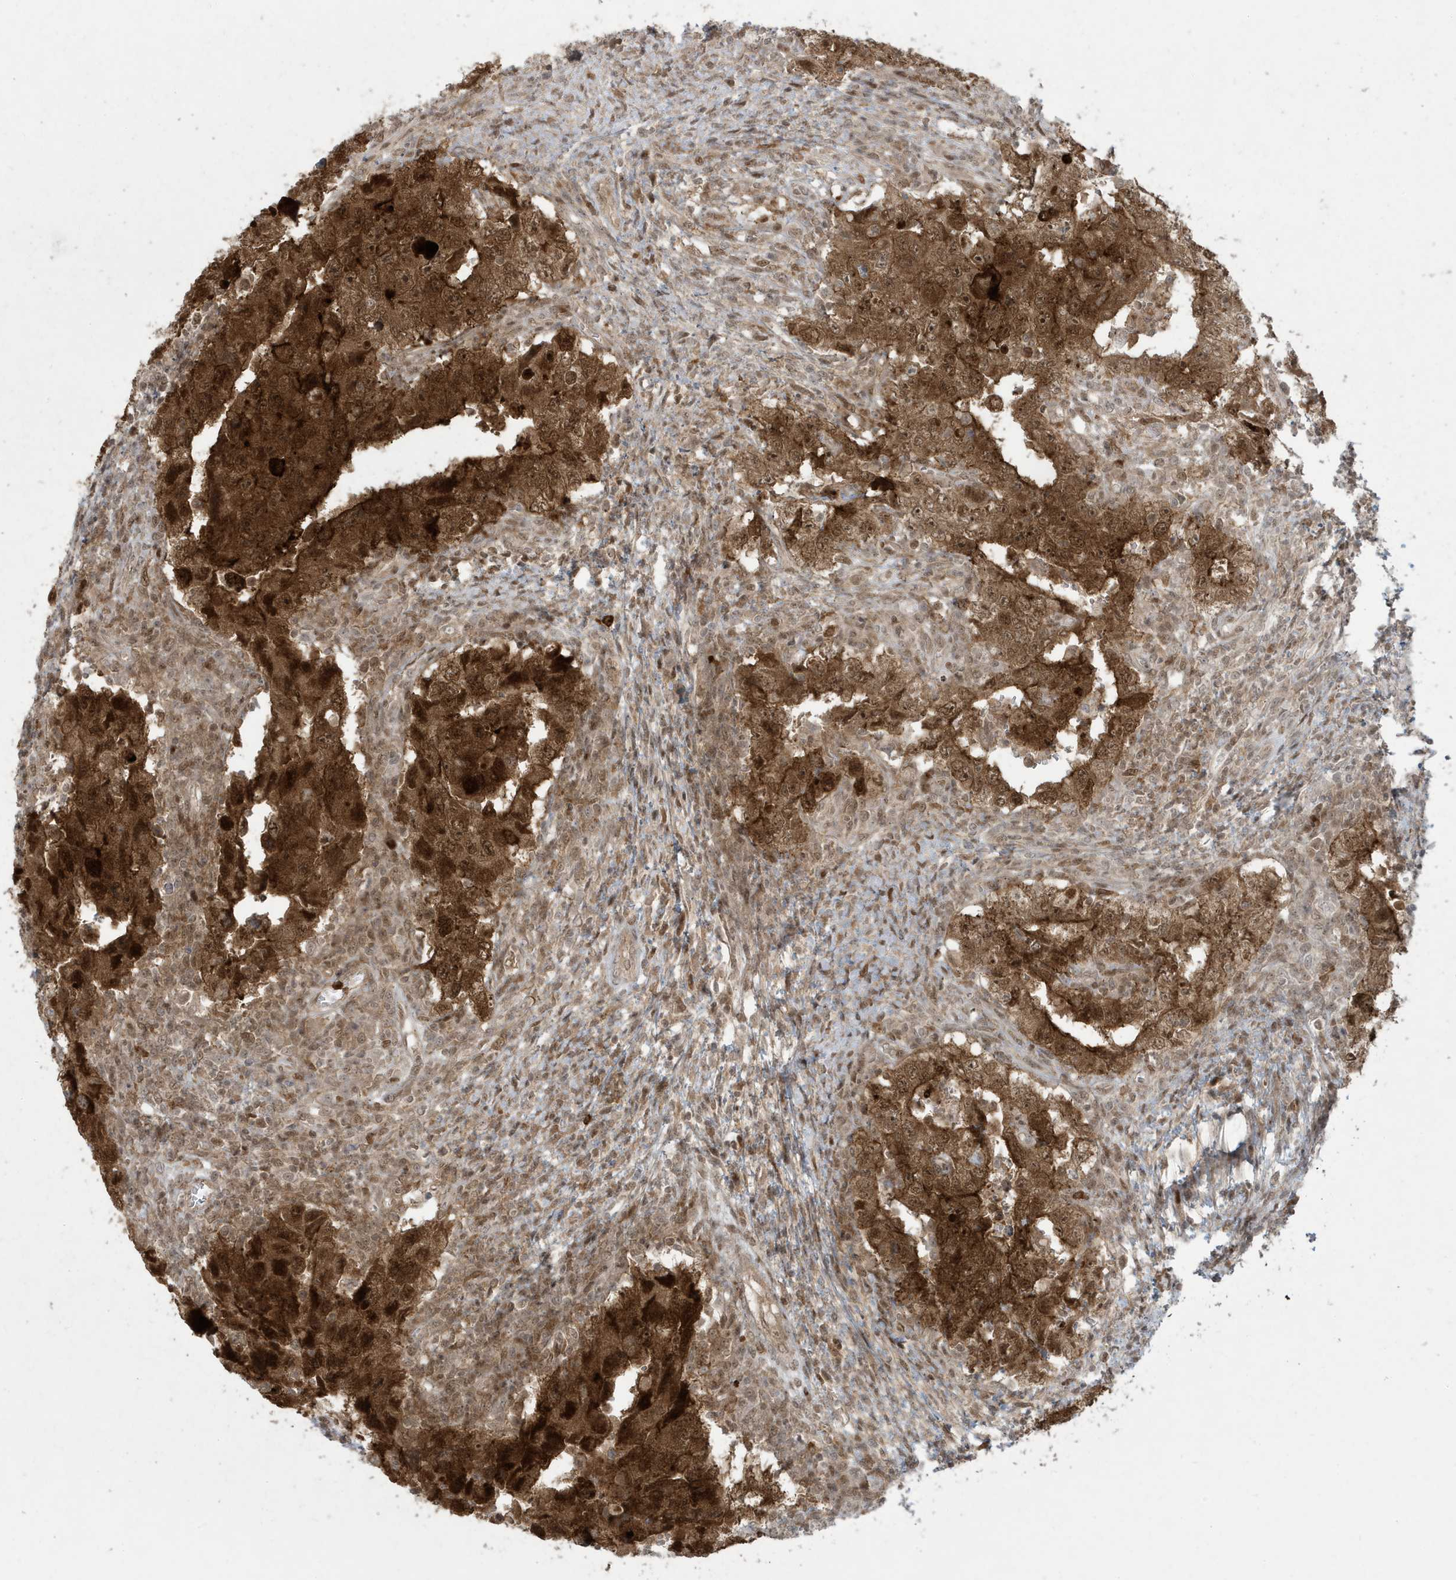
{"staining": {"intensity": "strong", "quantity": ">75%", "location": "cytoplasmic/membranous,nuclear"}, "tissue": "testis cancer", "cell_type": "Tumor cells", "image_type": "cancer", "snomed": [{"axis": "morphology", "description": "Carcinoma, Embryonal, NOS"}, {"axis": "topography", "description": "Testis"}], "caption": "Testis embryonal carcinoma tissue shows strong cytoplasmic/membranous and nuclear positivity in approximately >75% of tumor cells", "gene": "C1orf52", "patient": {"sex": "male", "age": 26}}